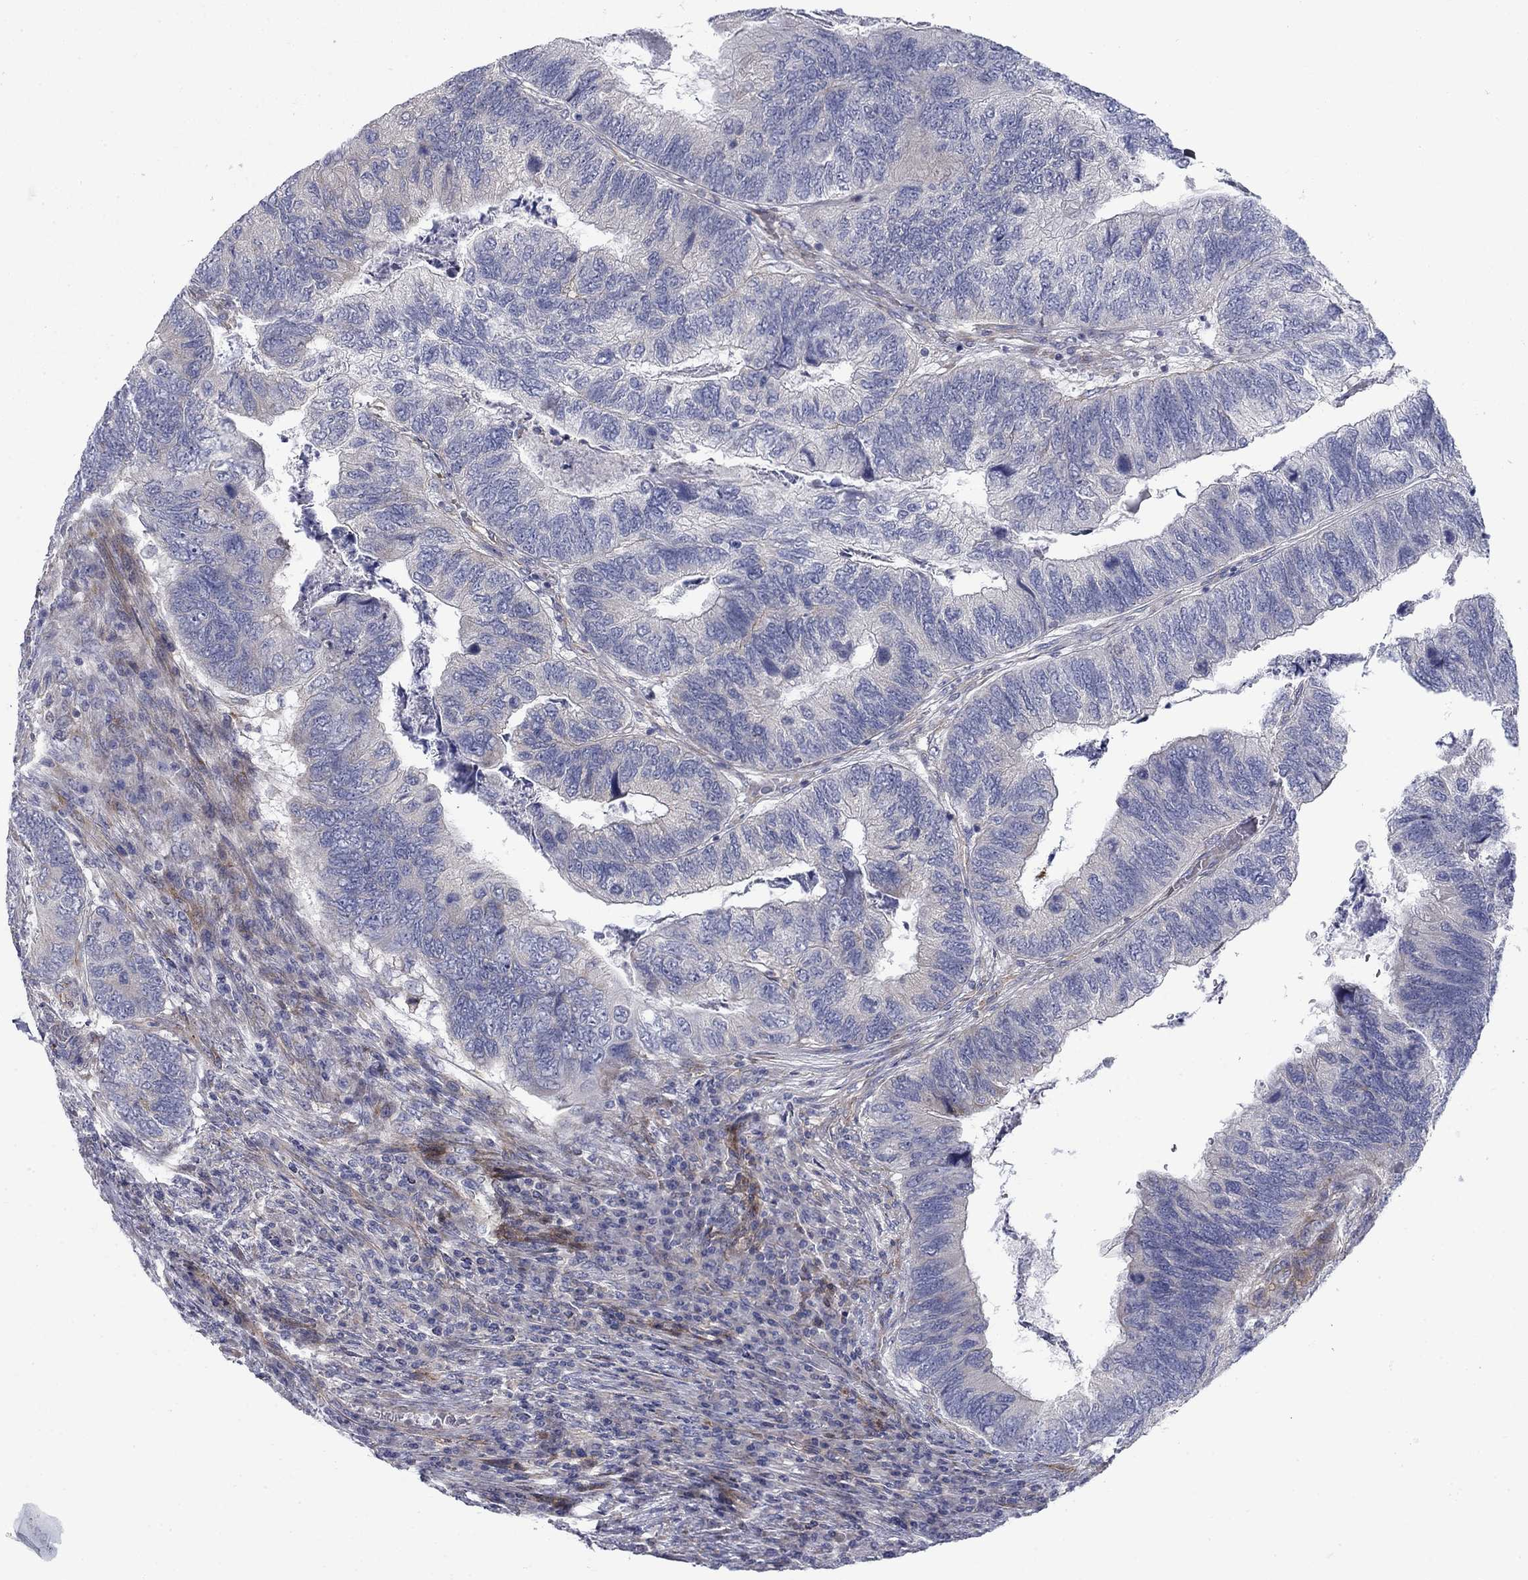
{"staining": {"intensity": "negative", "quantity": "none", "location": "none"}, "tissue": "colorectal cancer", "cell_type": "Tumor cells", "image_type": "cancer", "snomed": [{"axis": "morphology", "description": "Adenocarcinoma, NOS"}, {"axis": "topography", "description": "Colon"}], "caption": "The photomicrograph displays no staining of tumor cells in adenocarcinoma (colorectal).", "gene": "FXR1", "patient": {"sex": "female", "age": 67}}